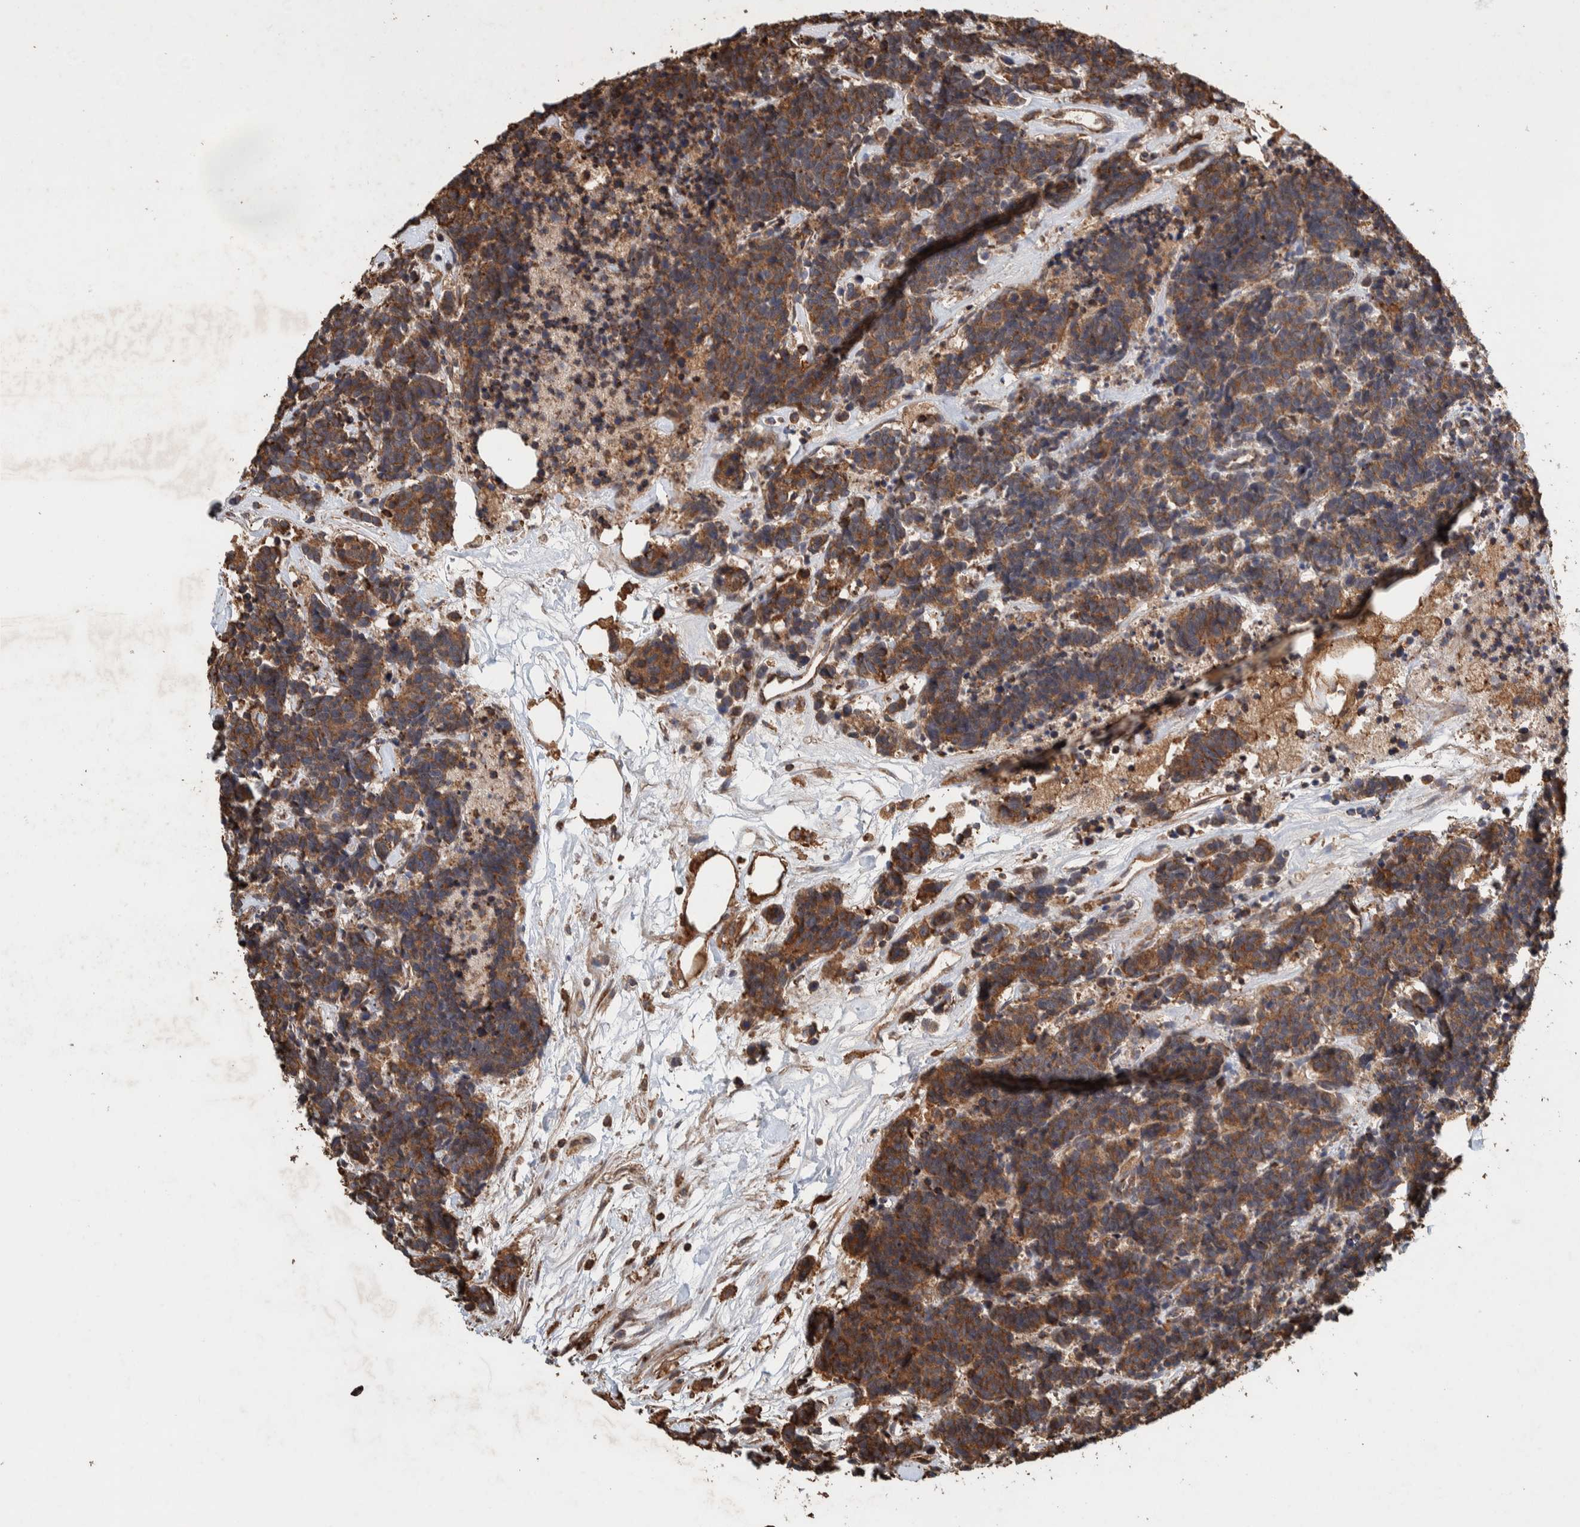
{"staining": {"intensity": "moderate", "quantity": ">75%", "location": "cytoplasmic/membranous"}, "tissue": "carcinoid", "cell_type": "Tumor cells", "image_type": "cancer", "snomed": [{"axis": "morphology", "description": "Carcinoma, NOS"}, {"axis": "morphology", "description": "Carcinoid, malignant, NOS"}, {"axis": "topography", "description": "Urinary bladder"}], "caption": "About >75% of tumor cells in carcinoid (malignant) reveal moderate cytoplasmic/membranous protein staining as visualized by brown immunohistochemical staining.", "gene": "PLA2G3", "patient": {"sex": "male", "age": 57}}